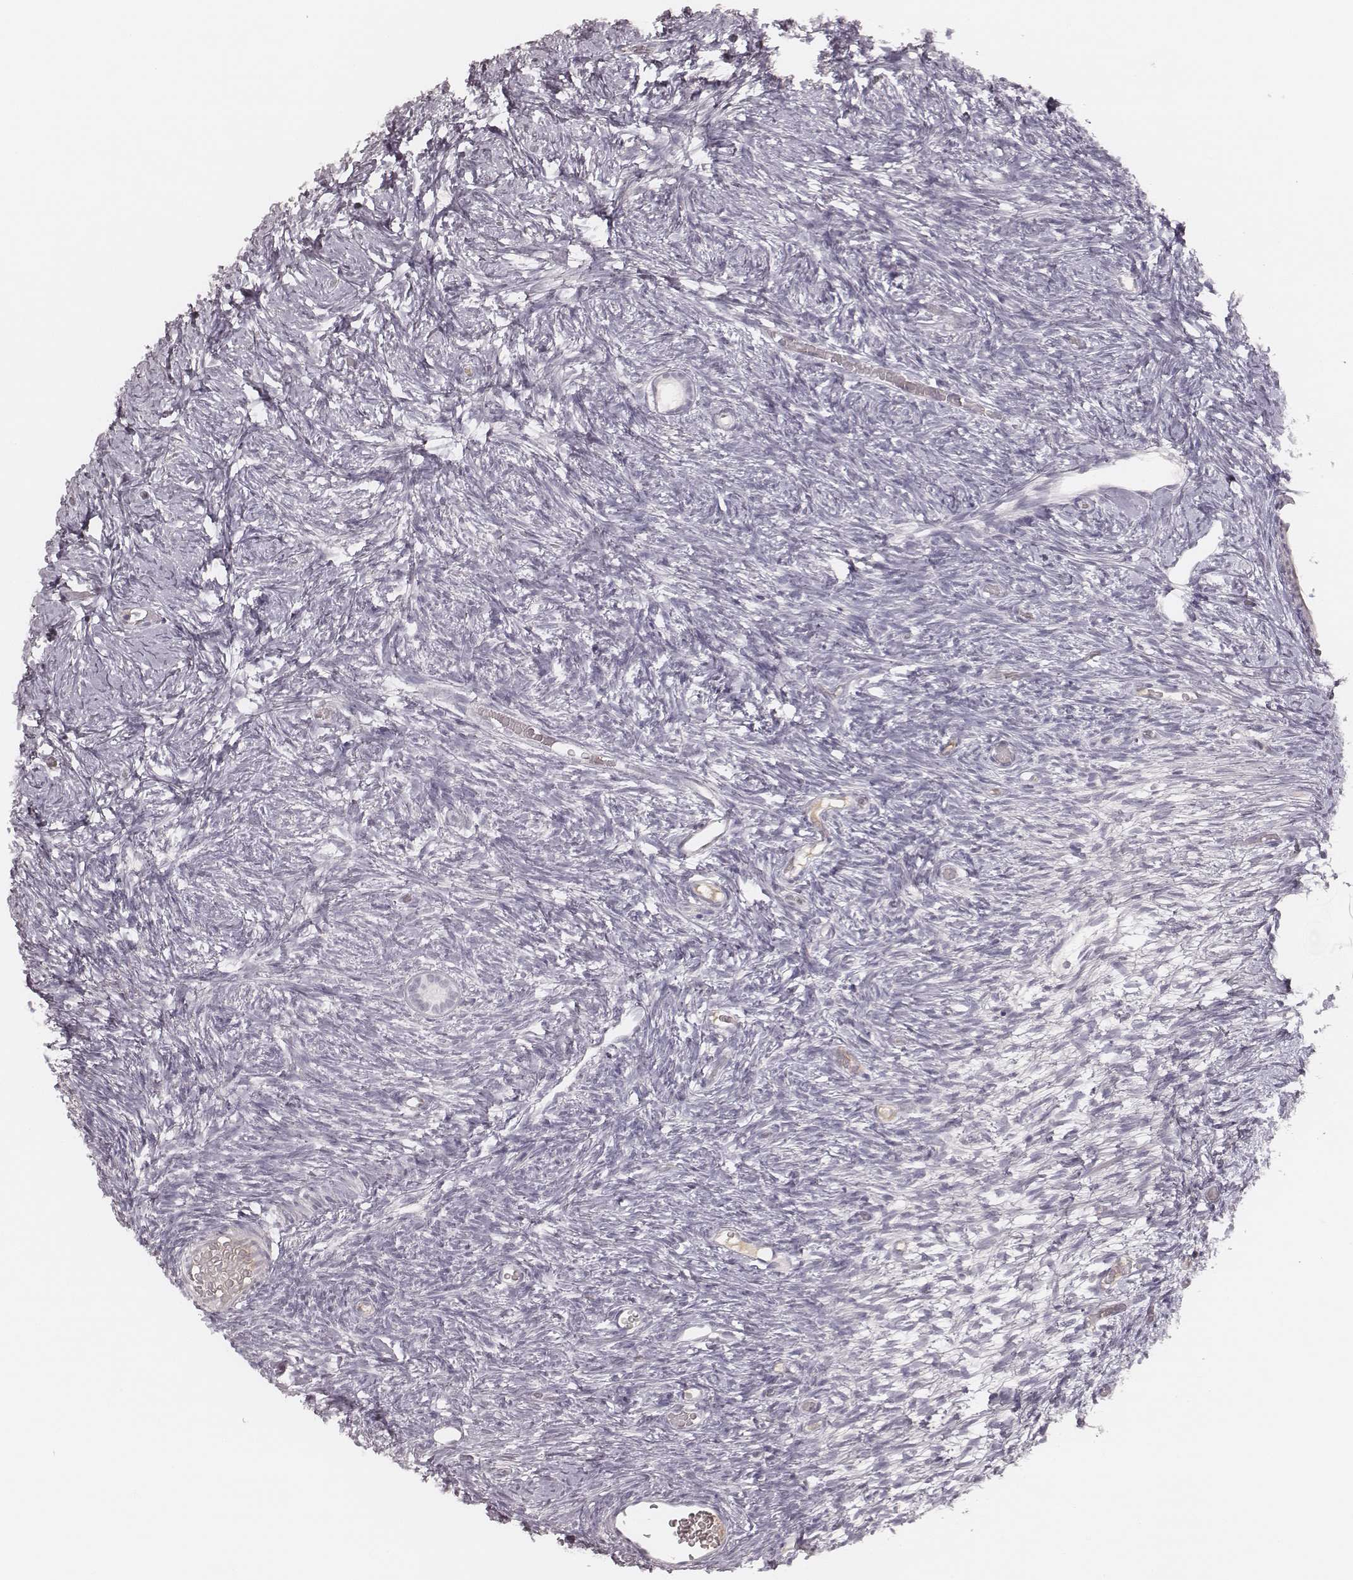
{"staining": {"intensity": "negative", "quantity": "none", "location": "none"}, "tissue": "ovary", "cell_type": "Follicle cells", "image_type": "normal", "snomed": [{"axis": "morphology", "description": "Normal tissue, NOS"}, {"axis": "topography", "description": "Ovary"}], "caption": "High magnification brightfield microscopy of unremarkable ovary stained with DAB (3,3'-diaminobenzidine) (brown) and counterstained with hematoxylin (blue): follicle cells show no significant expression.", "gene": "MSX1", "patient": {"sex": "female", "age": 39}}